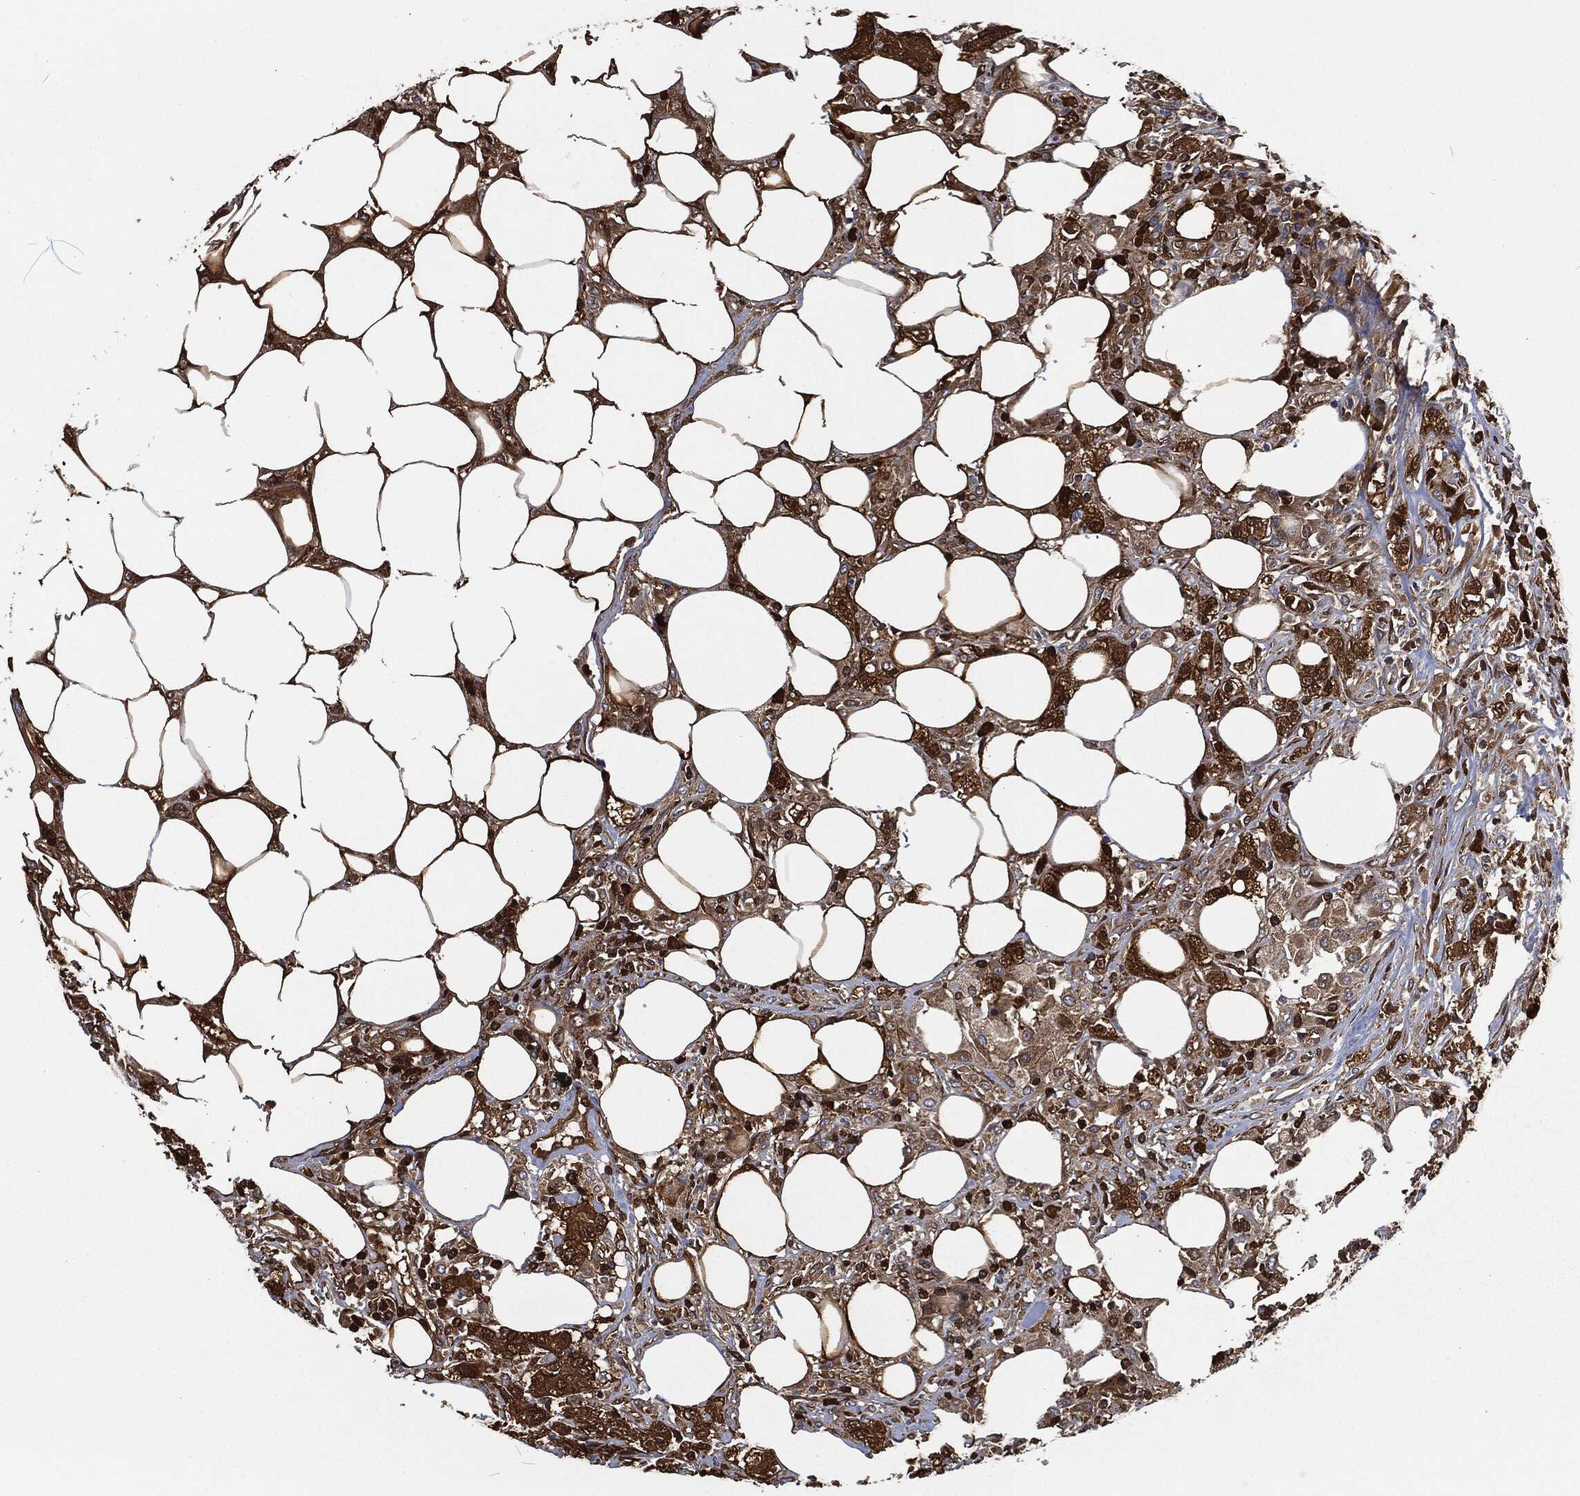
{"staining": {"intensity": "strong", "quantity": ">75%", "location": "cytoplasmic/membranous"}, "tissue": "colorectal cancer", "cell_type": "Tumor cells", "image_type": "cancer", "snomed": [{"axis": "morphology", "description": "Adenocarcinoma, NOS"}, {"axis": "topography", "description": "Colon"}], "caption": "High-power microscopy captured an immunohistochemistry (IHC) image of colorectal cancer, revealing strong cytoplasmic/membranous positivity in approximately >75% of tumor cells.", "gene": "PRDX4", "patient": {"sex": "female", "age": 48}}